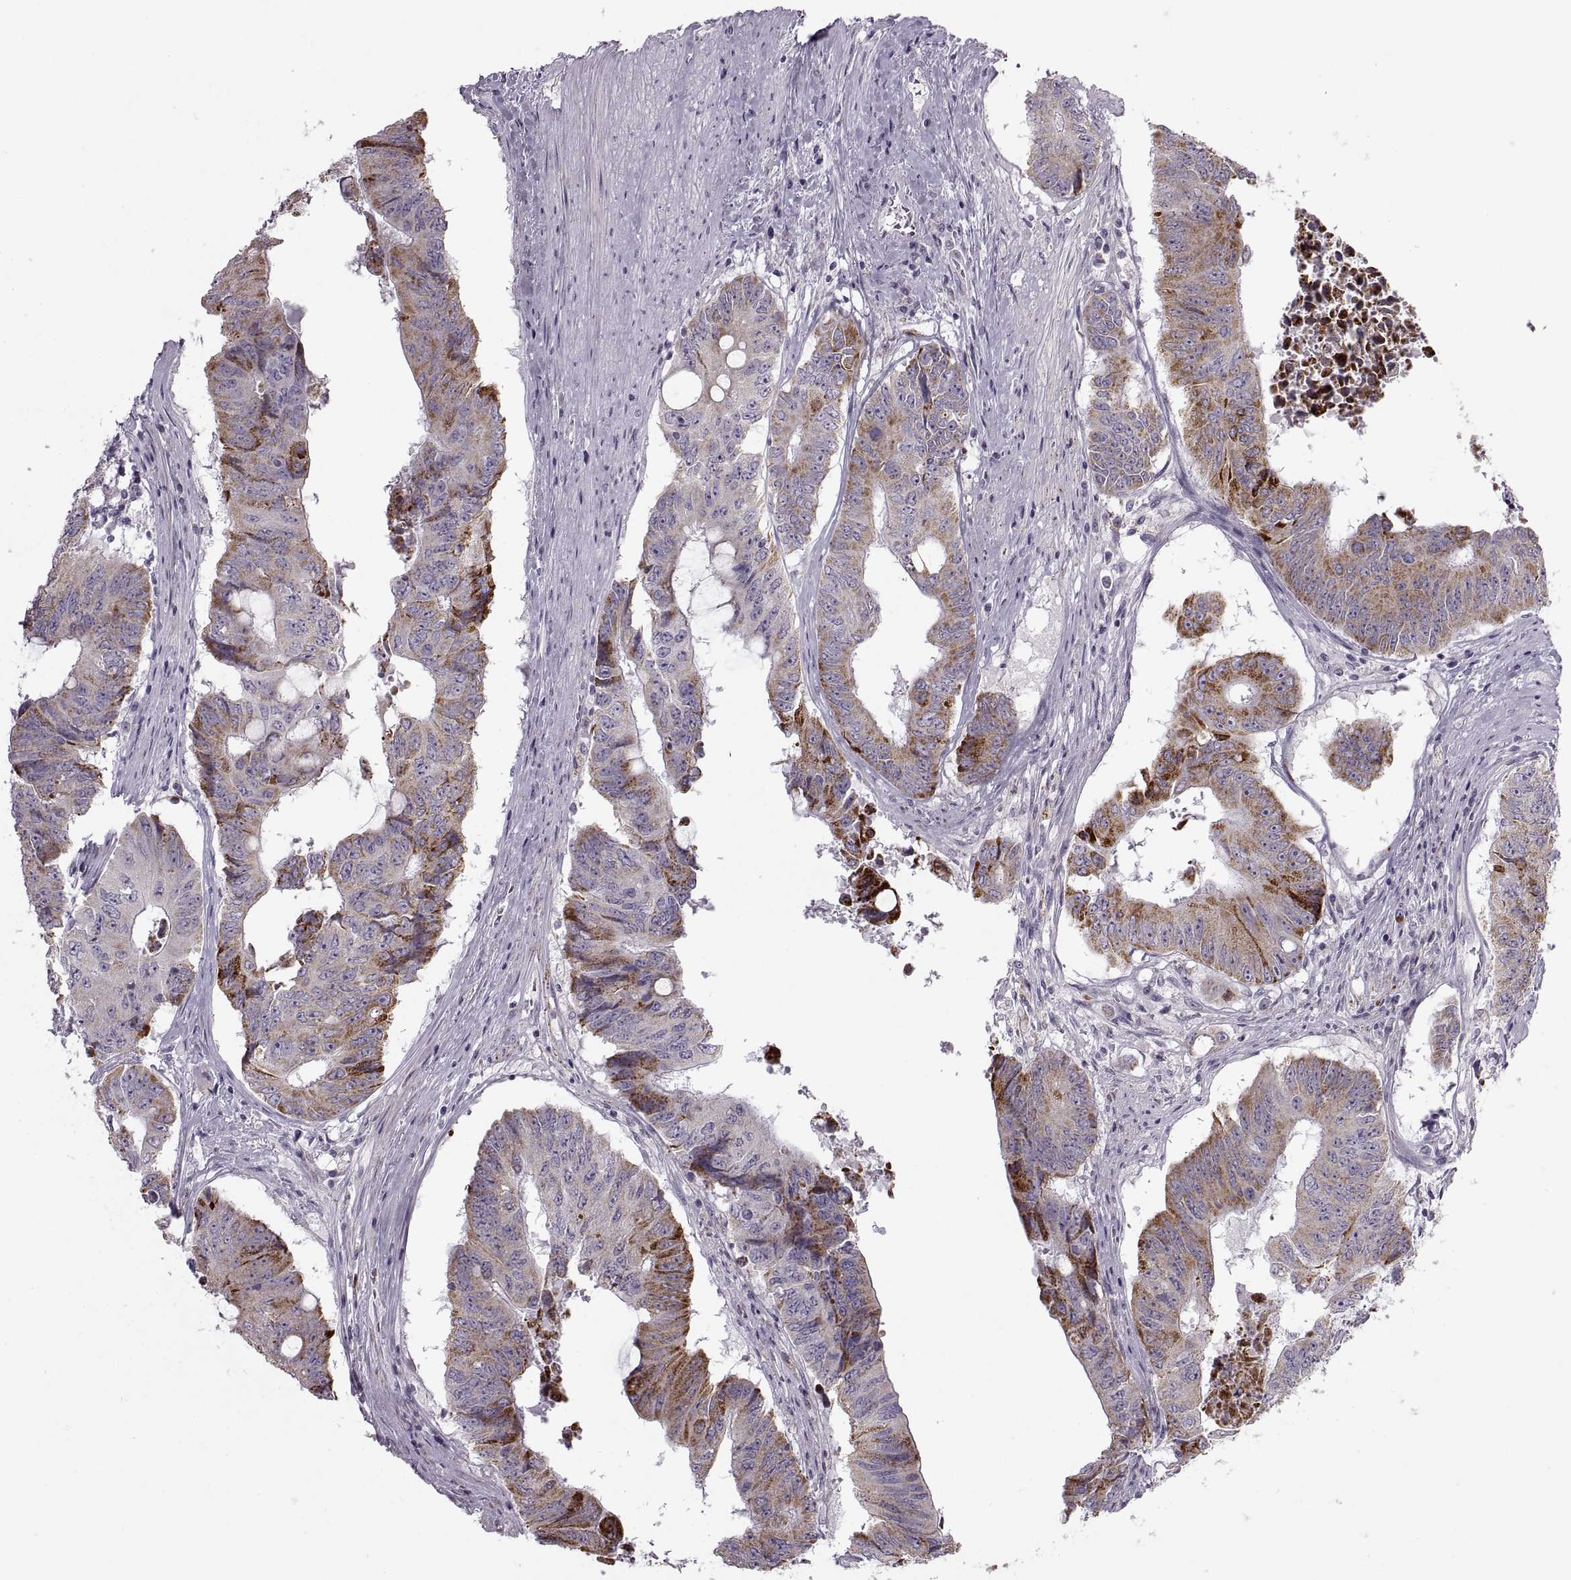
{"staining": {"intensity": "moderate", "quantity": "25%-75%", "location": "cytoplasmic/membranous"}, "tissue": "colorectal cancer", "cell_type": "Tumor cells", "image_type": "cancer", "snomed": [{"axis": "morphology", "description": "Adenocarcinoma, NOS"}, {"axis": "topography", "description": "Rectum"}], "caption": "Protein expression analysis of colorectal cancer displays moderate cytoplasmic/membranous staining in approximately 25%-75% of tumor cells.", "gene": "PIERCE1", "patient": {"sex": "male", "age": 59}}